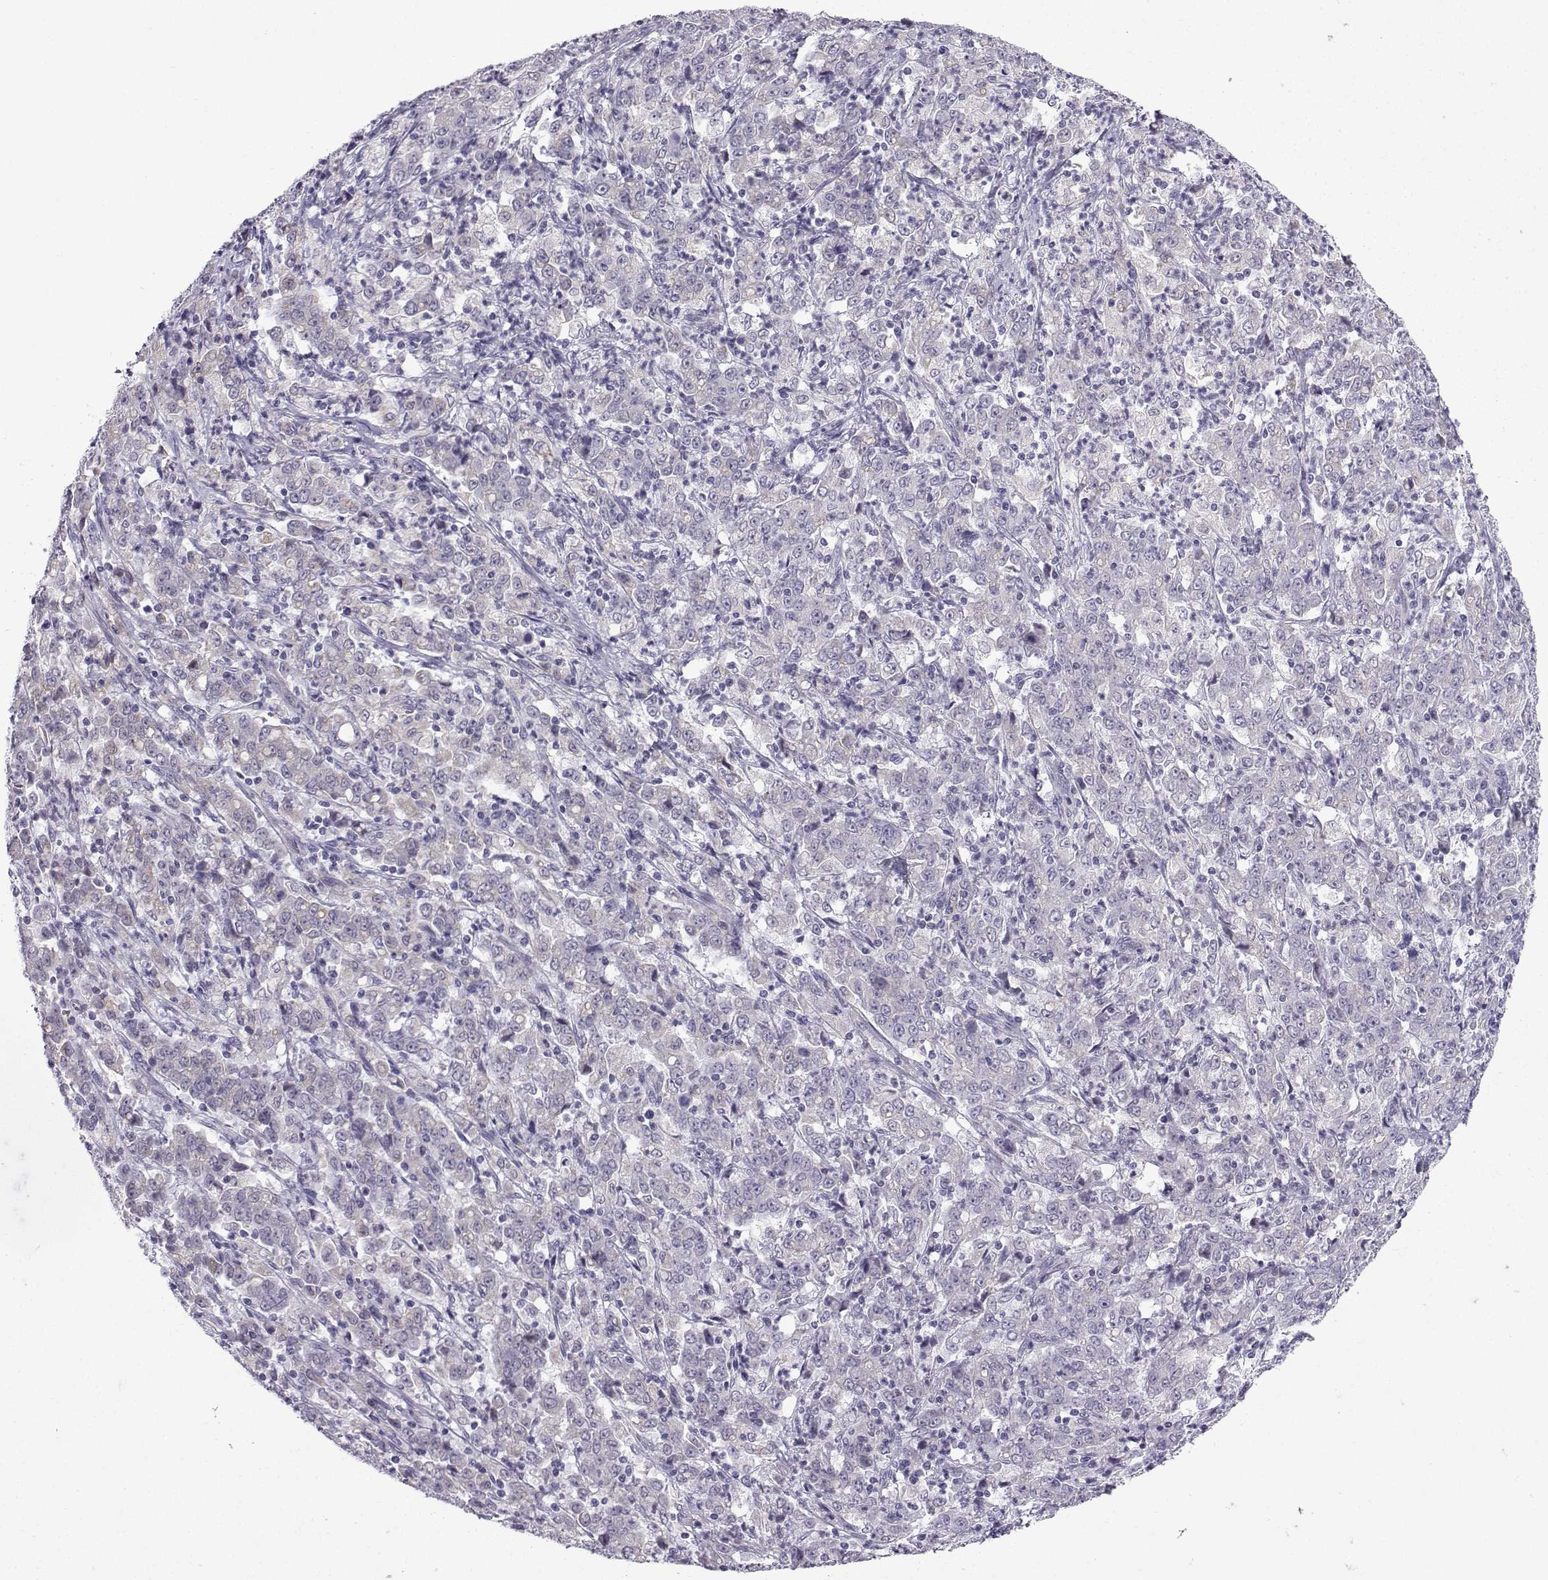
{"staining": {"intensity": "negative", "quantity": "none", "location": "none"}, "tissue": "stomach cancer", "cell_type": "Tumor cells", "image_type": "cancer", "snomed": [{"axis": "morphology", "description": "Adenocarcinoma, NOS"}, {"axis": "topography", "description": "Stomach, lower"}], "caption": "Tumor cells show no significant protein positivity in stomach adenocarcinoma. Nuclei are stained in blue.", "gene": "CFAP53", "patient": {"sex": "female", "age": 71}}